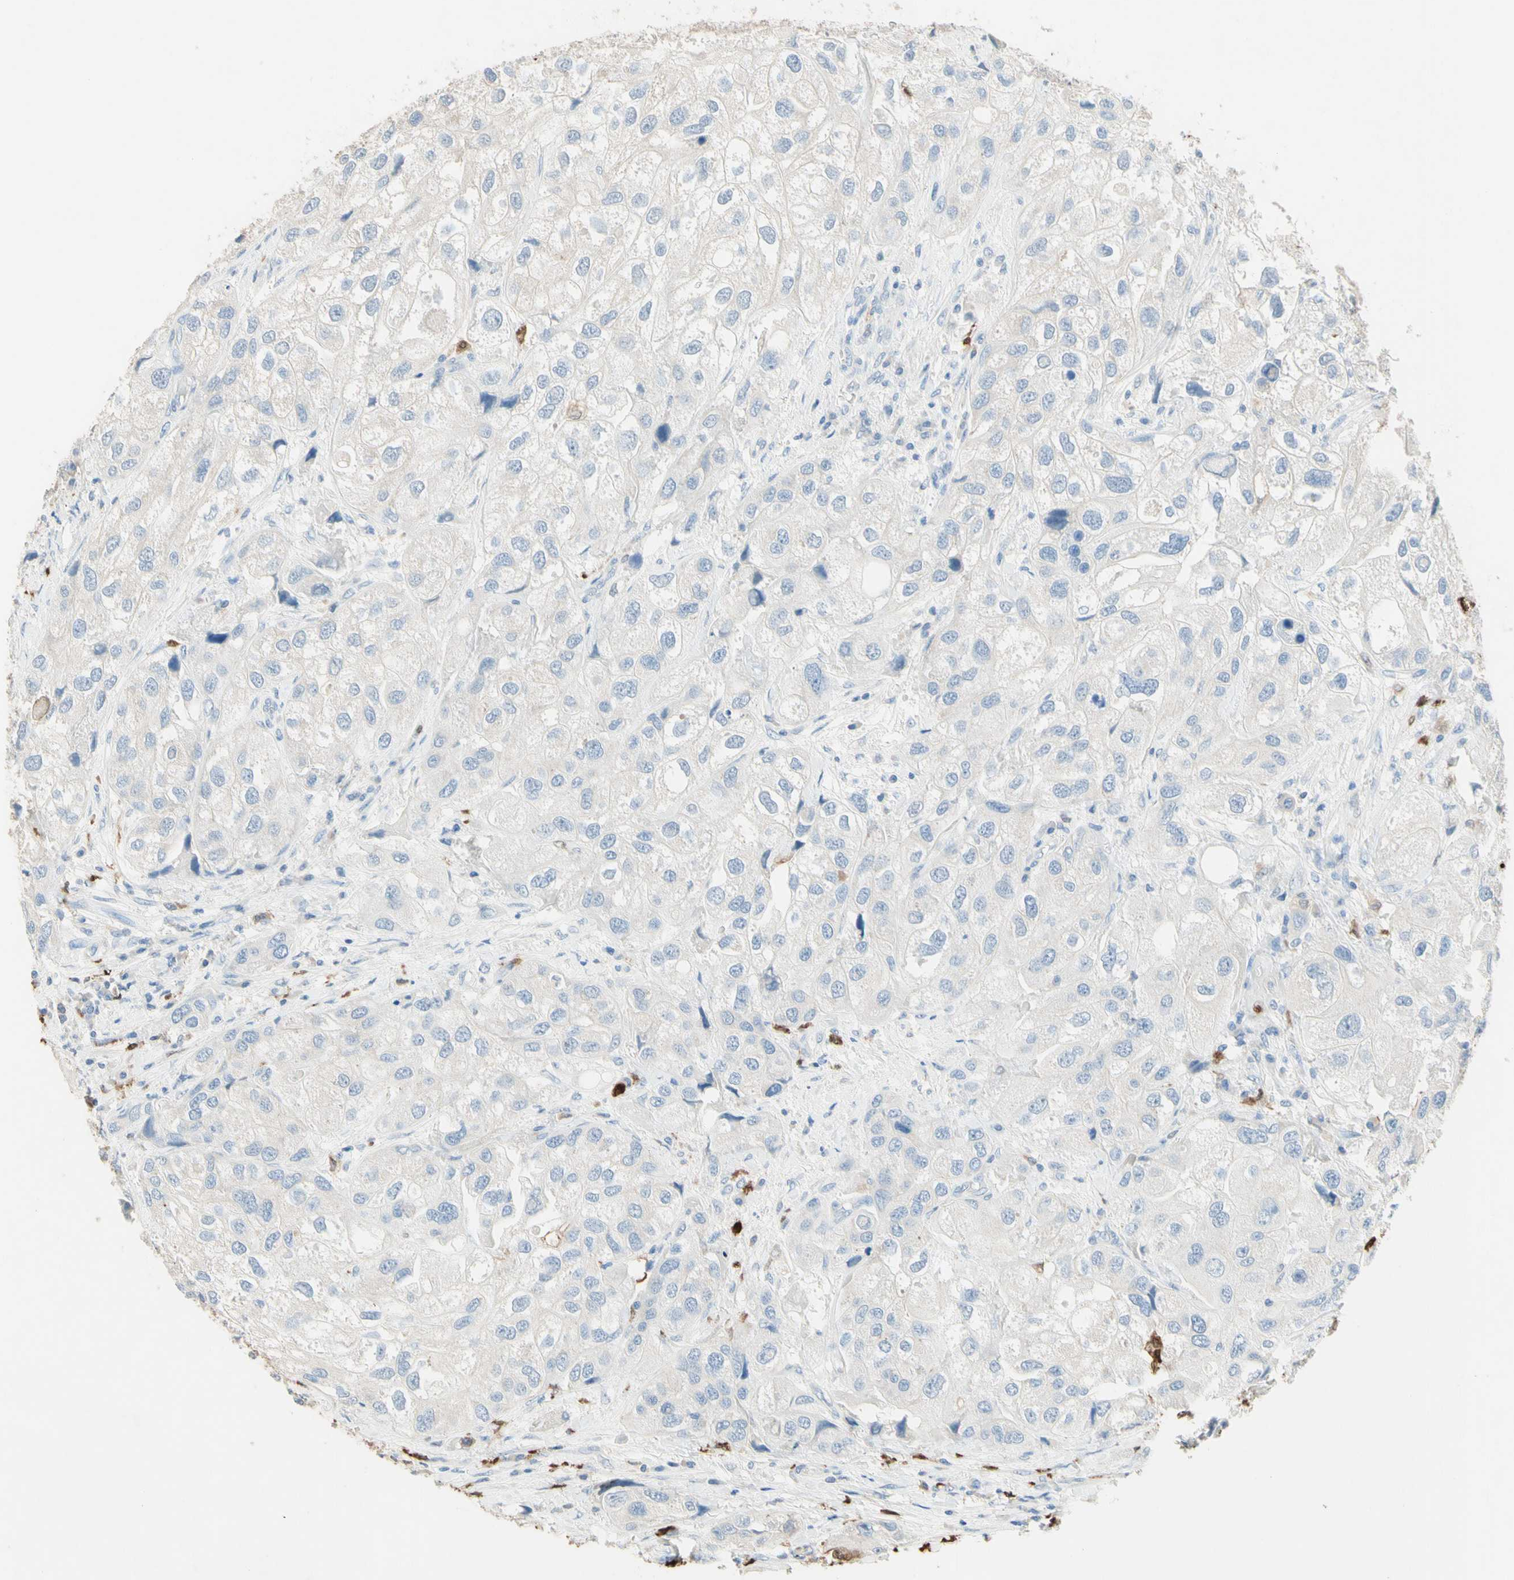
{"staining": {"intensity": "negative", "quantity": "none", "location": "none"}, "tissue": "urothelial cancer", "cell_type": "Tumor cells", "image_type": "cancer", "snomed": [{"axis": "morphology", "description": "Urothelial carcinoma, High grade"}, {"axis": "topography", "description": "Urinary bladder"}], "caption": "This is an immunohistochemistry (IHC) photomicrograph of urothelial carcinoma (high-grade). There is no expression in tumor cells.", "gene": "NFKBIZ", "patient": {"sex": "female", "age": 64}}